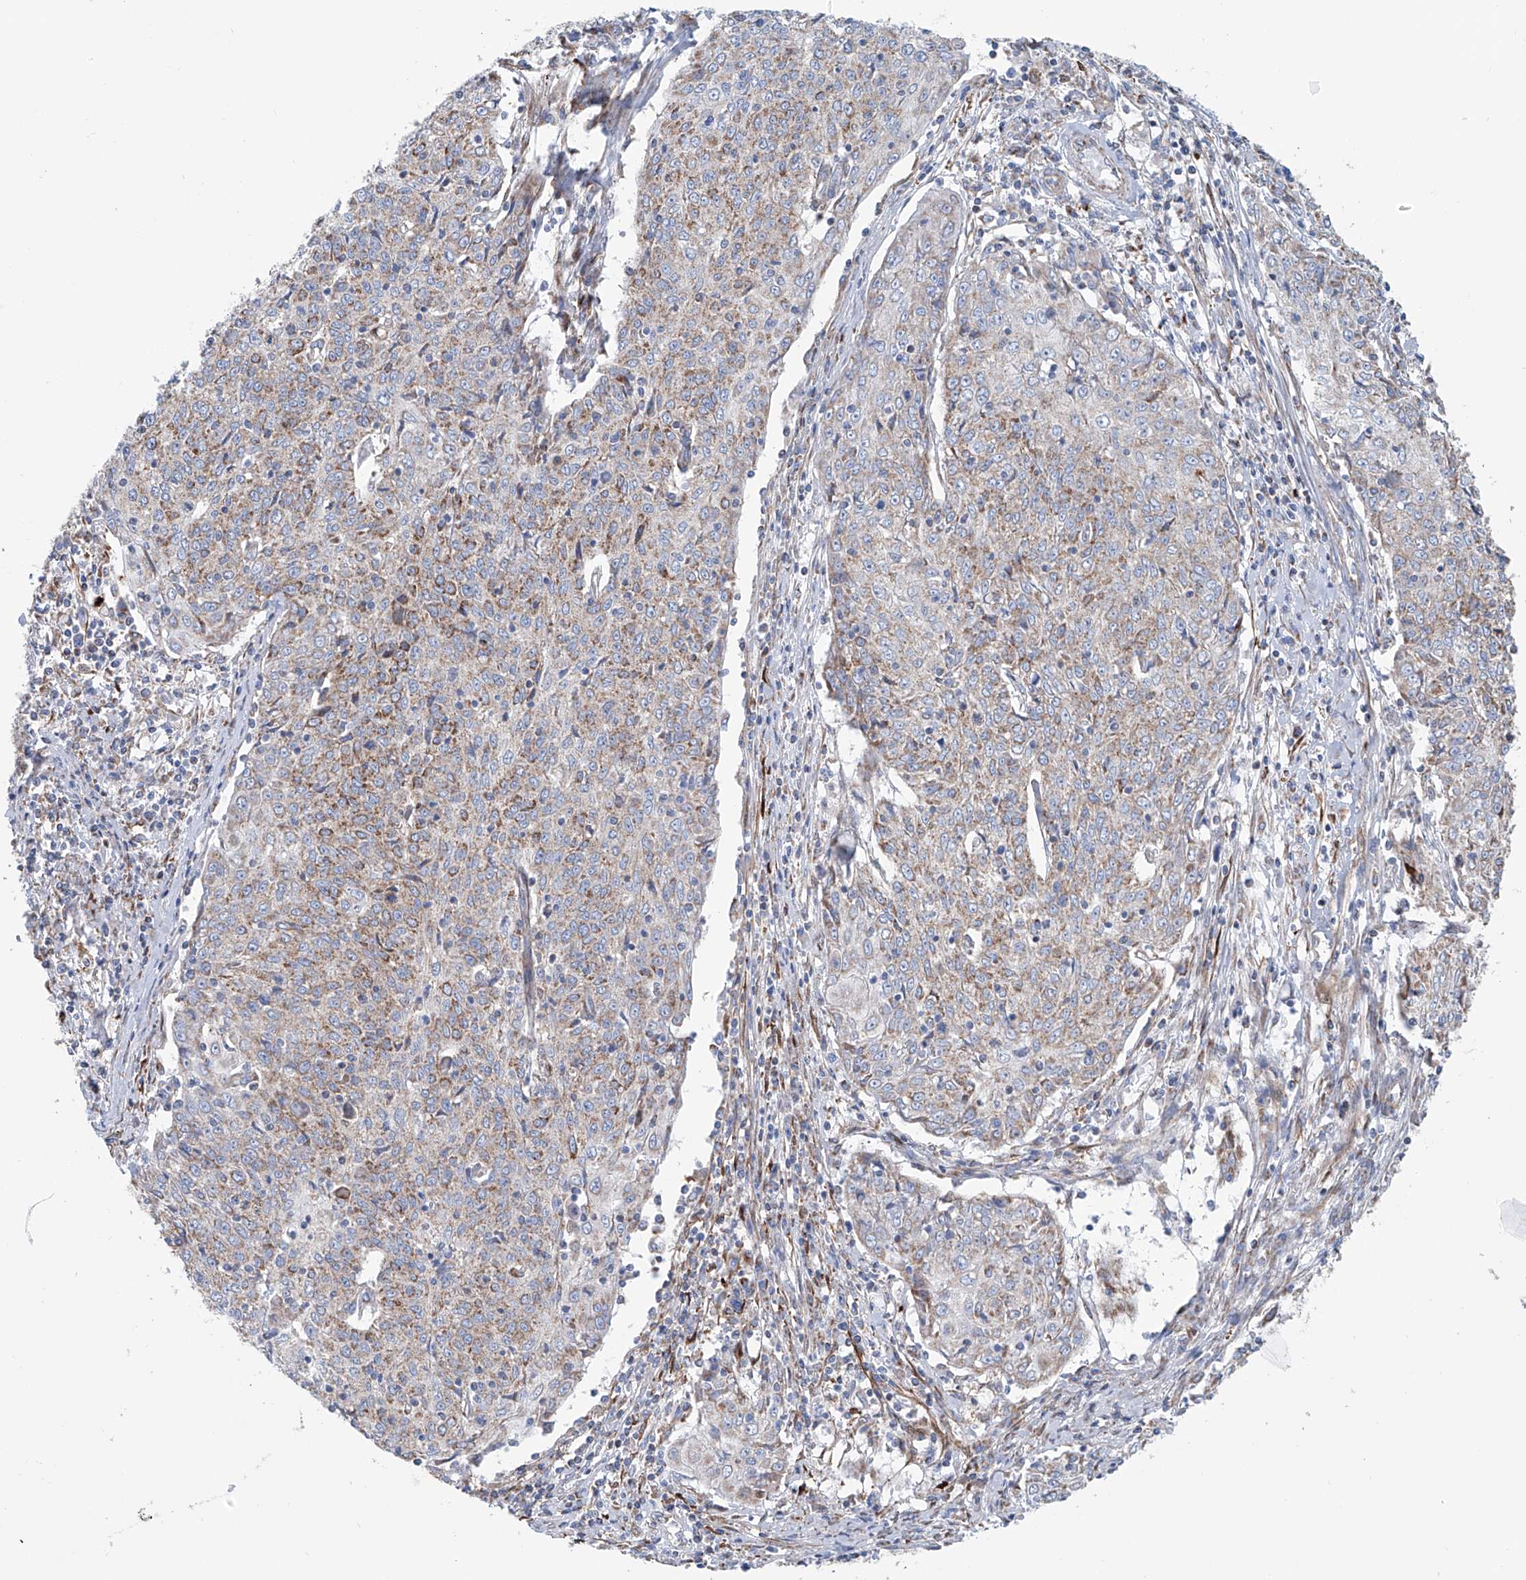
{"staining": {"intensity": "weak", "quantity": "25%-75%", "location": "cytoplasmic/membranous"}, "tissue": "cervical cancer", "cell_type": "Tumor cells", "image_type": "cancer", "snomed": [{"axis": "morphology", "description": "Squamous cell carcinoma, NOS"}, {"axis": "topography", "description": "Cervix"}], "caption": "About 25%-75% of tumor cells in human squamous cell carcinoma (cervical) exhibit weak cytoplasmic/membranous protein positivity as visualized by brown immunohistochemical staining.", "gene": "ALDH6A1", "patient": {"sex": "female", "age": 48}}